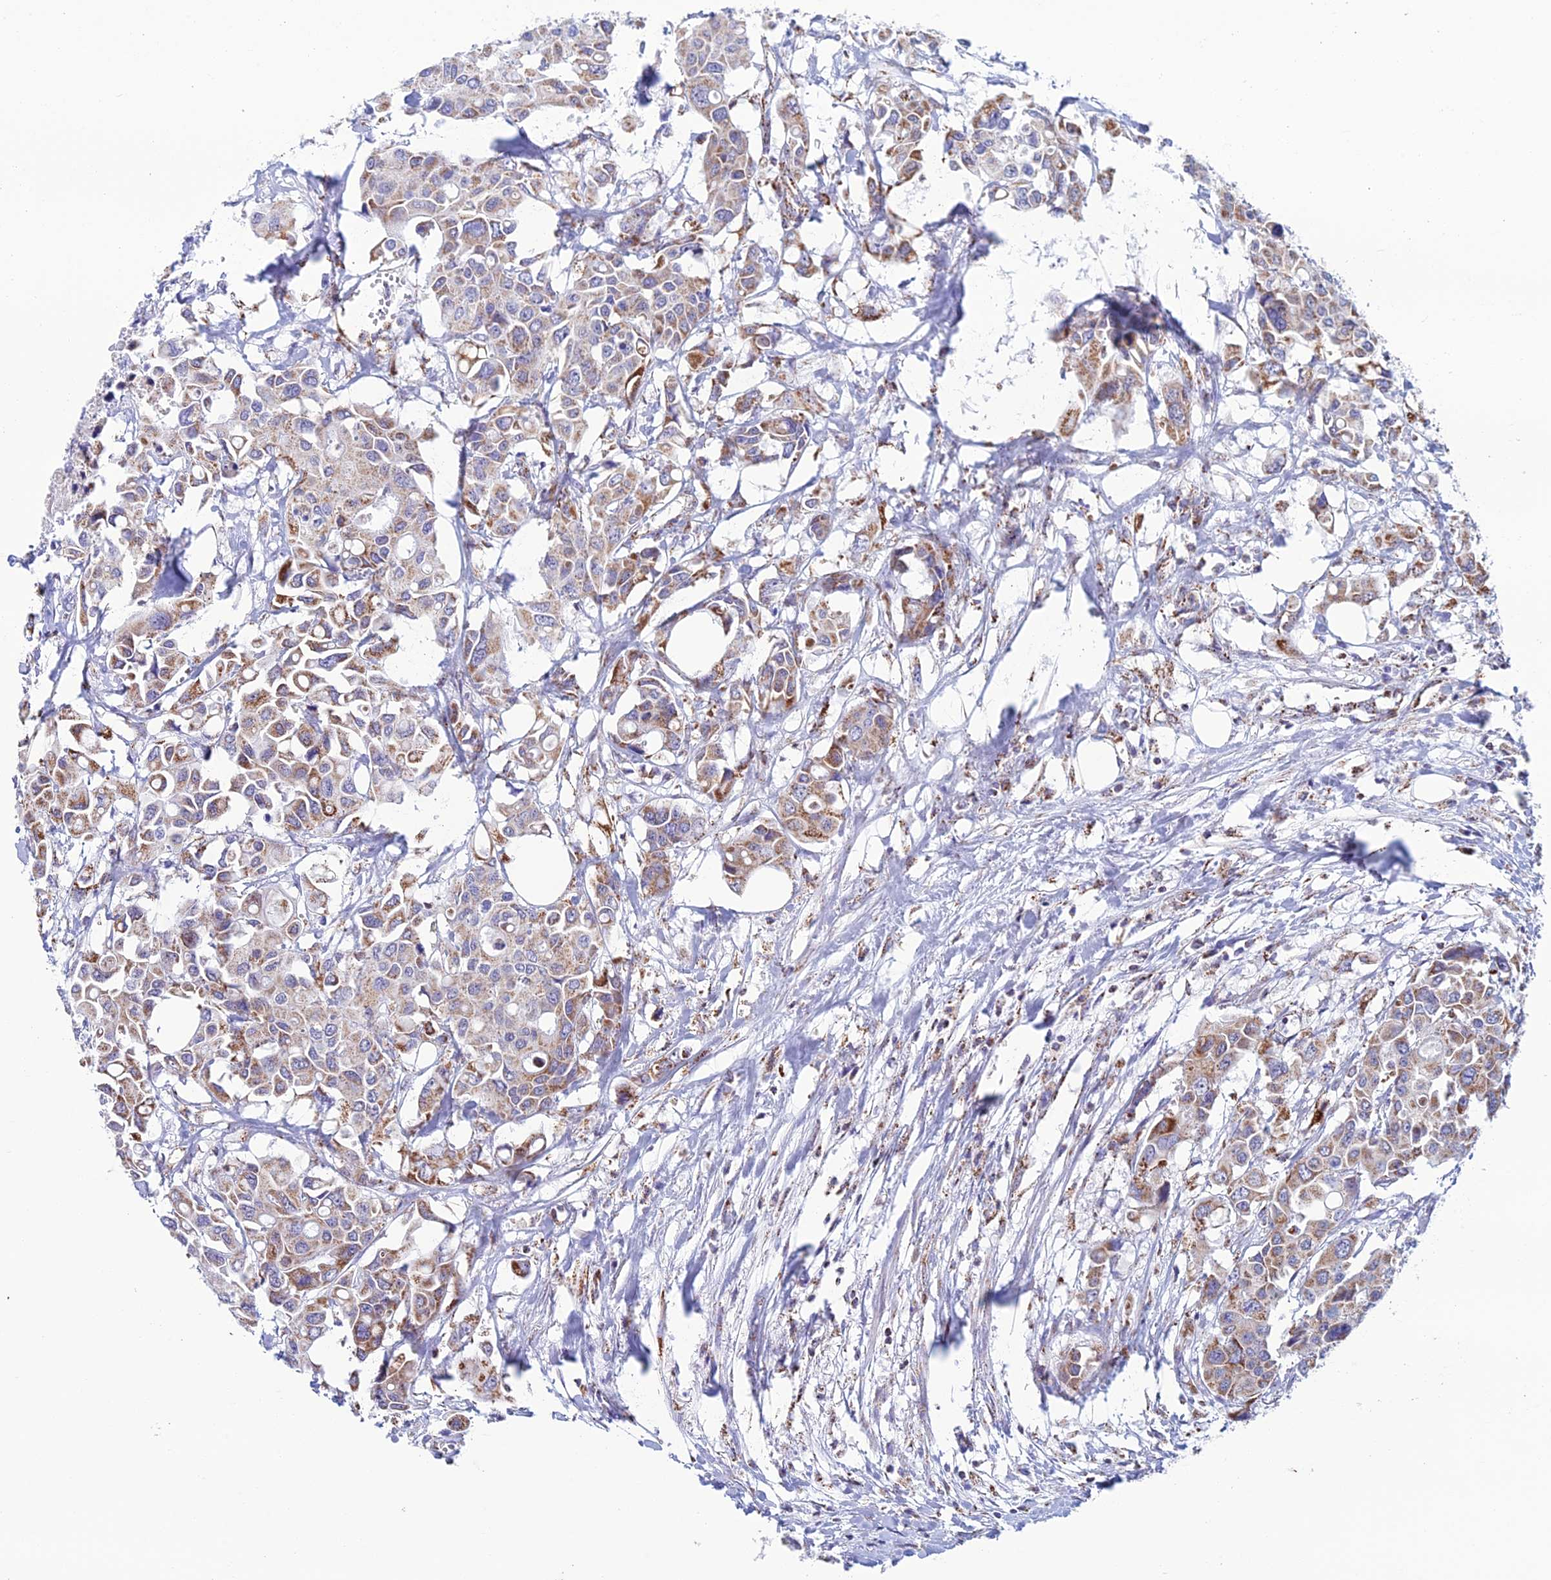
{"staining": {"intensity": "moderate", "quantity": ">75%", "location": "cytoplasmic/membranous"}, "tissue": "colorectal cancer", "cell_type": "Tumor cells", "image_type": "cancer", "snomed": [{"axis": "morphology", "description": "Adenocarcinoma, NOS"}, {"axis": "topography", "description": "Colon"}], "caption": "DAB immunohistochemical staining of colorectal cancer (adenocarcinoma) displays moderate cytoplasmic/membranous protein positivity in approximately >75% of tumor cells.", "gene": "ZNG1B", "patient": {"sex": "male", "age": 77}}